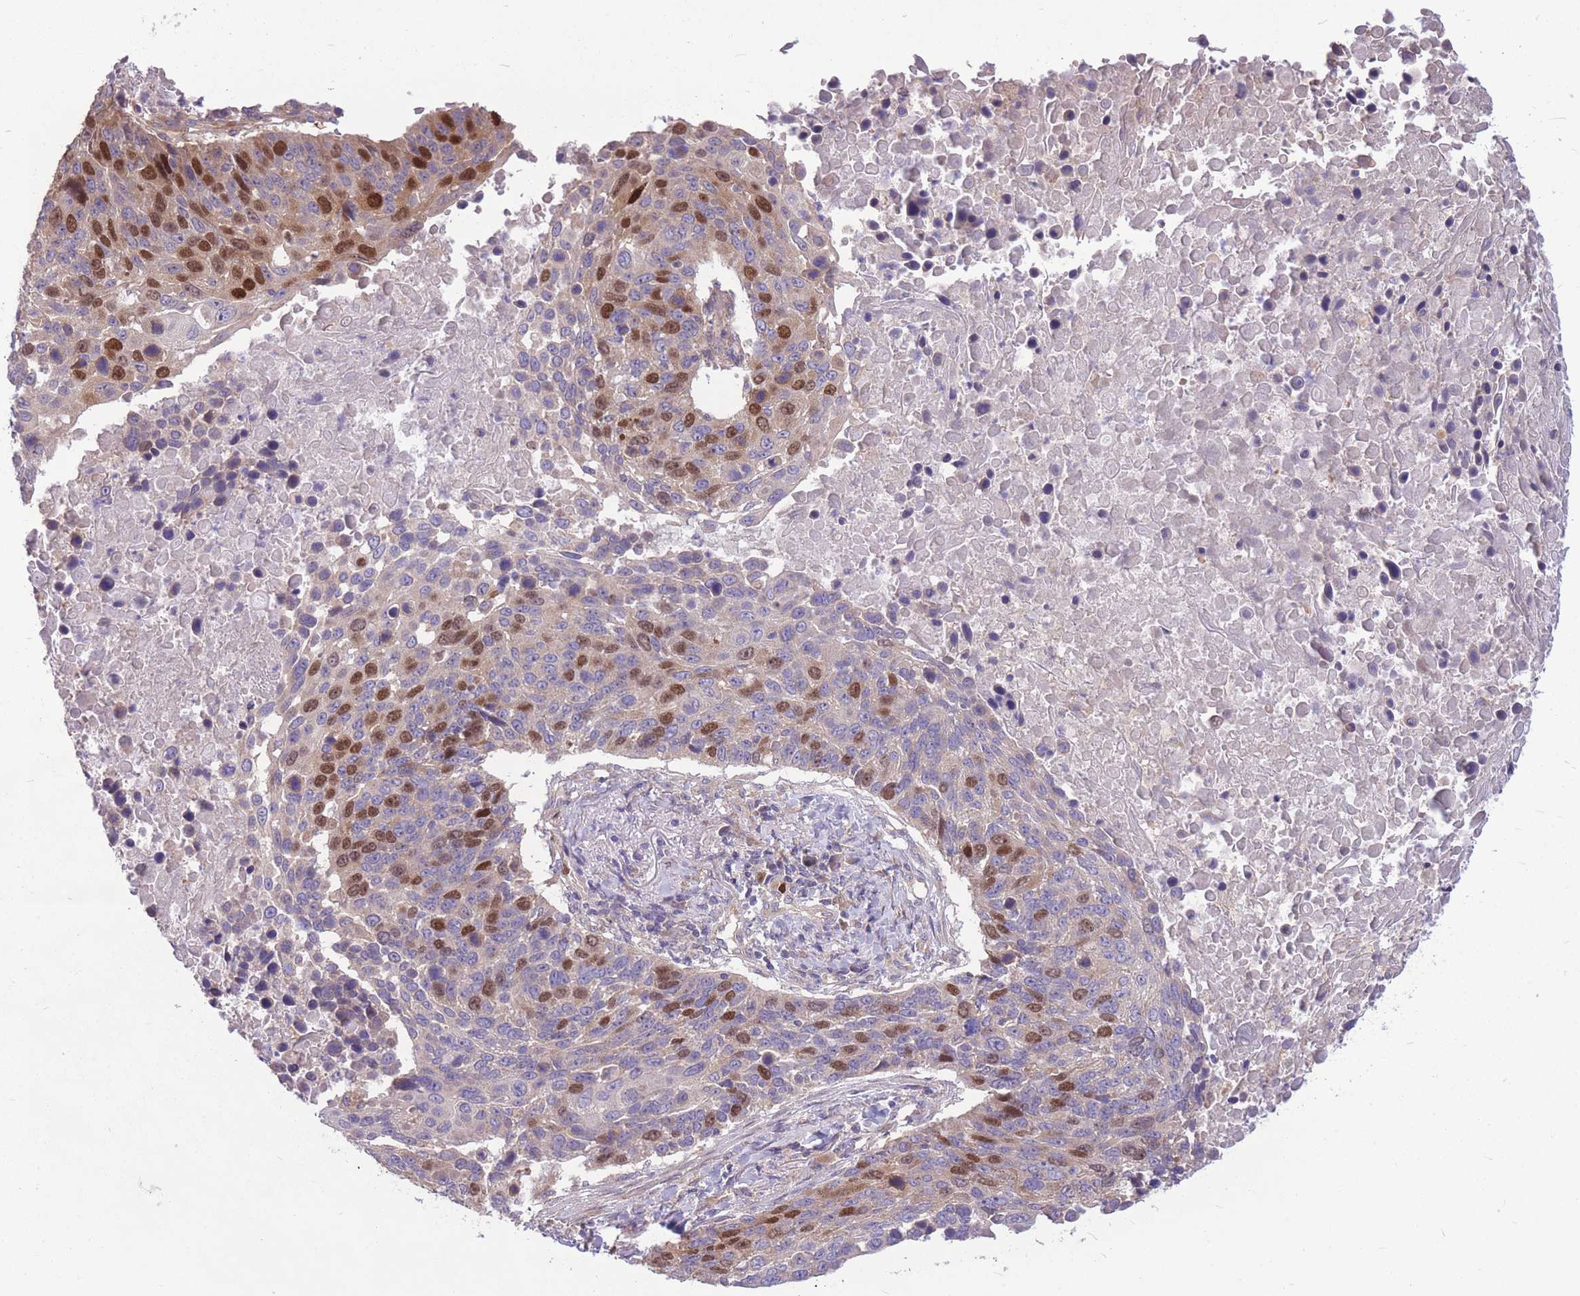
{"staining": {"intensity": "strong", "quantity": "25%-75%", "location": "nuclear"}, "tissue": "lung cancer", "cell_type": "Tumor cells", "image_type": "cancer", "snomed": [{"axis": "morphology", "description": "Normal tissue, NOS"}, {"axis": "morphology", "description": "Squamous cell carcinoma, NOS"}, {"axis": "topography", "description": "Lymph node"}, {"axis": "topography", "description": "Lung"}], "caption": "Human lung cancer stained for a protein (brown) displays strong nuclear positive staining in about 25%-75% of tumor cells.", "gene": "GMNN", "patient": {"sex": "male", "age": 66}}